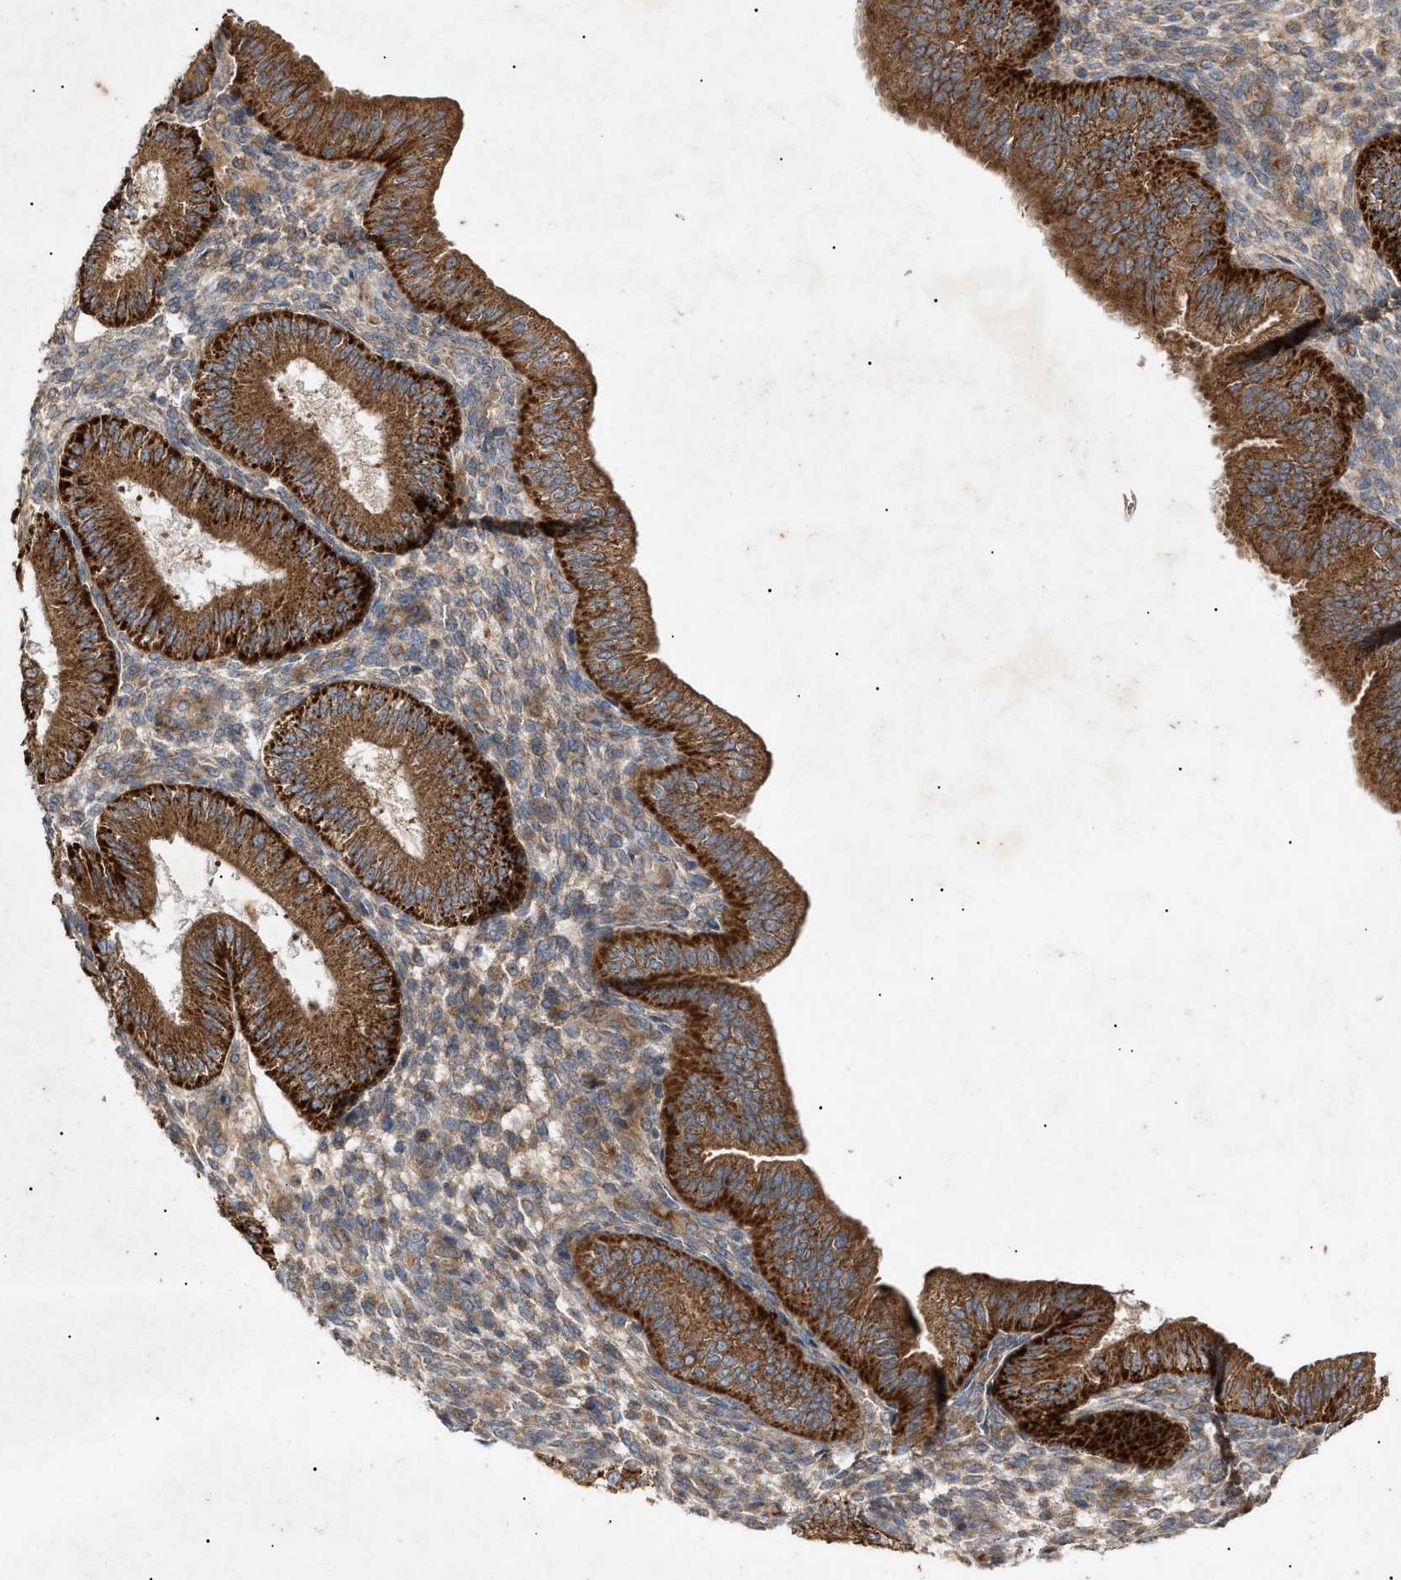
{"staining": {"intensity": "weak", "quantity": ">75%", "location": "cytoplasmic/membranous"}, "tissue": "endometrium", "cell_type": "Cells in endometrial stroma", "image_type": "normal", "snomed": [{"axis": "morphology", "description": "Normal tissue, NOS"}, {"axis": "topography", "description": "Endometrium"}], "caption": "Endometrium stained with immunohistochemistry (IHC) demonstrates weak cytoplasmic/membranous expression in approximately >75% of cells in endometrial stroma. The protein is stained brown, and the nuclei are stained in blue (DAB IHC with brightfield microscopy, high magnification).", "gene": "MTCH1", "patient": {"sex": "female", "age": 39}}